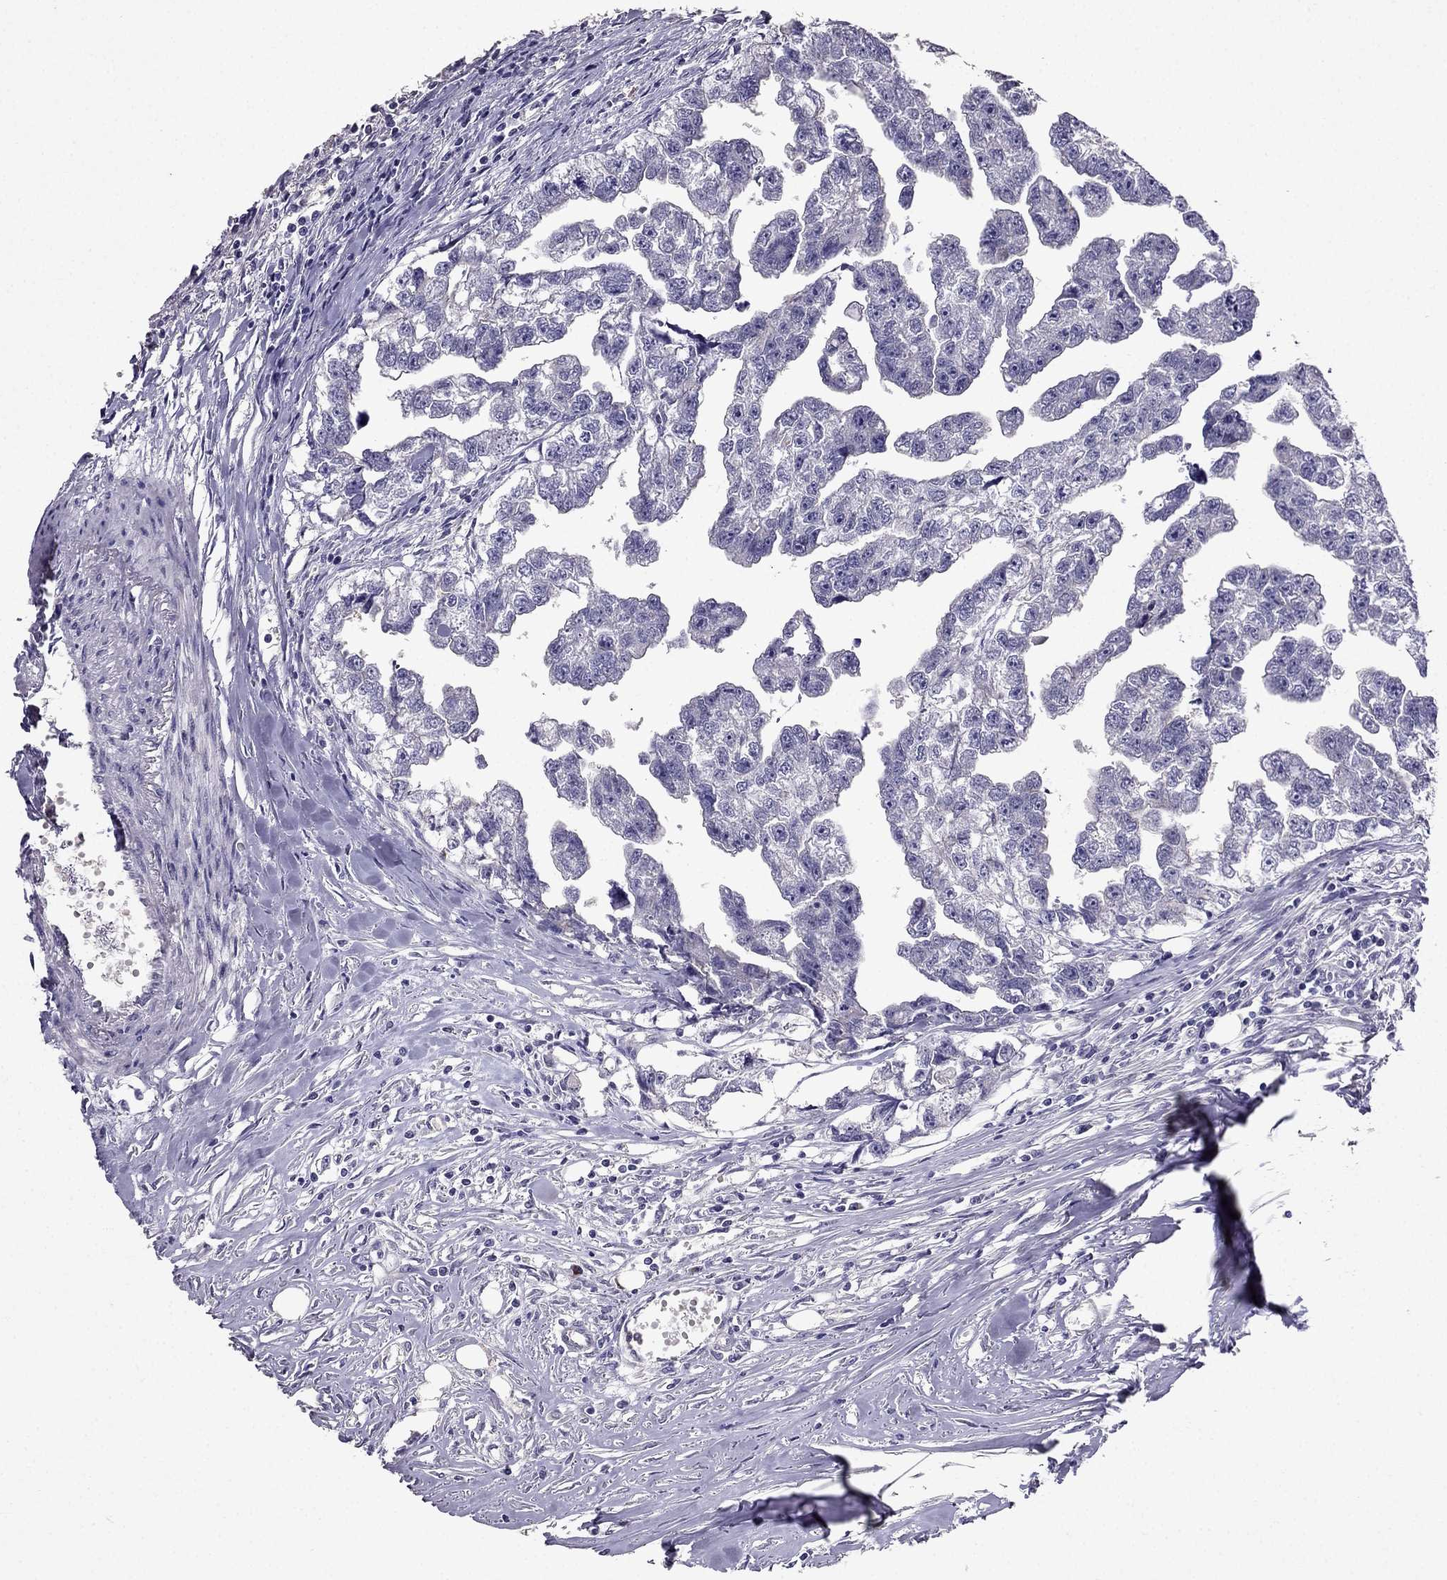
{"staining": {"intensity": "negative", "quantity": "none", "location": "none"}, "tissue": "testis cancer", "cell_type": "Tumor cells", "image_type": "cancer", "snomed": [{"axis": "morphology", "description": "Carcinoma, Embryonal, NOS"}, {"axis": "morphology", "description": "Teratoma, malignant, NOS"}, {"axis": "topography", "description": "Testis"}], "caption": "This is an IHC micrograph of testis cancer. There is no staining in tumor cells.", "gene": "RFLNB", "patient": {"sex": "male", "age": 44}}